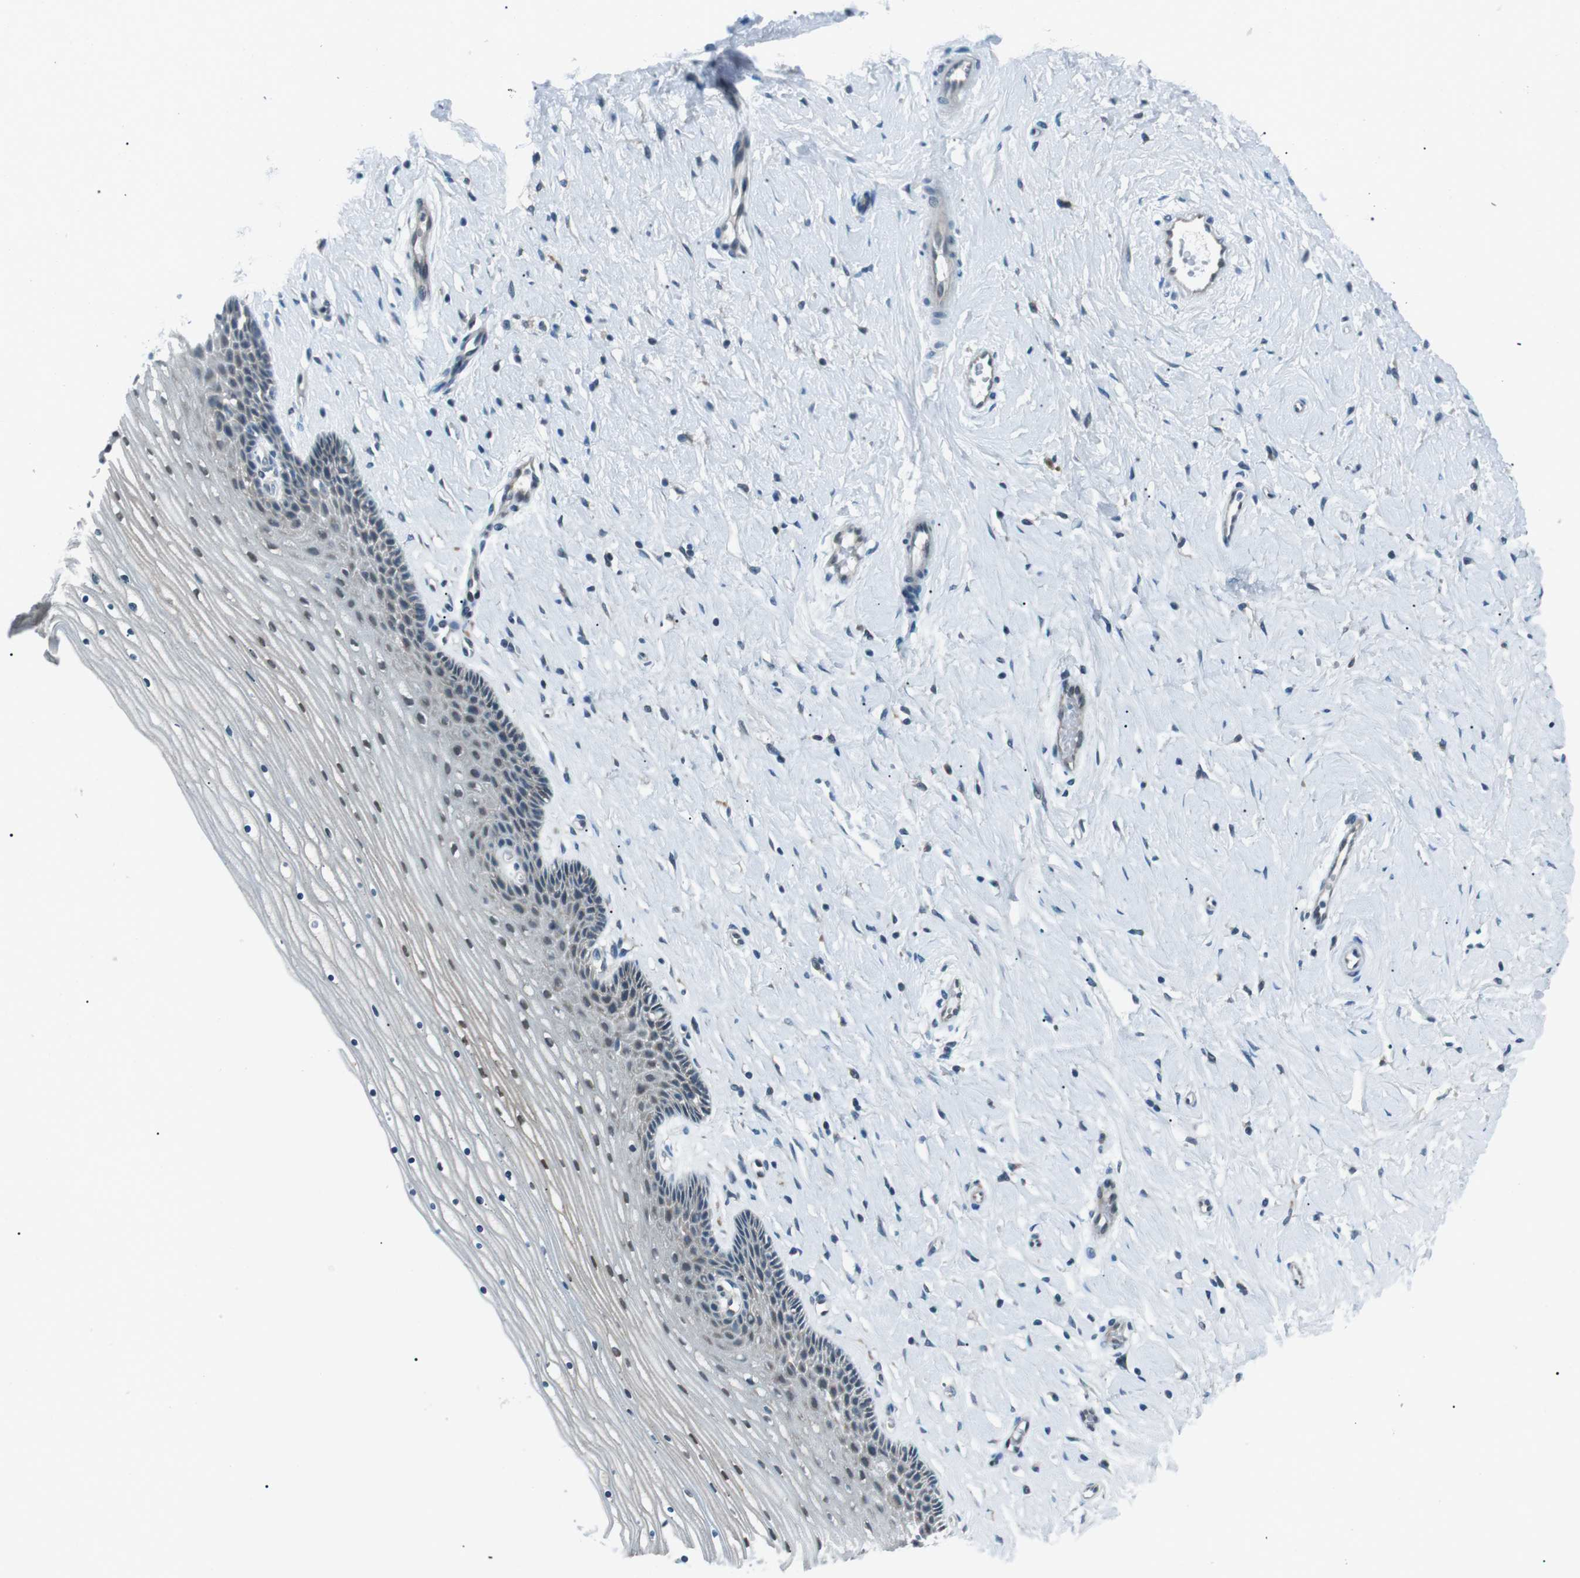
{"staining": {"intensity": "weak", "quantity": "<25%", "location": "cytoplasmic/membranous"}, "tissue": "cervix", "cell_type": "Glandular cells", "image_type": "normal", "snomed": [{"axis": "morphology", "description": "Normal tissue, NOS"}, {"axis": "topography", "description": "Cervix"}], "caption": "Immunohistochemical staining of normal cervix reveals no significant expression in glandular cells. Nuclei are stained in blue.", "gene": "LRIG2", "patient": {"sex": "female", "age": 39}}